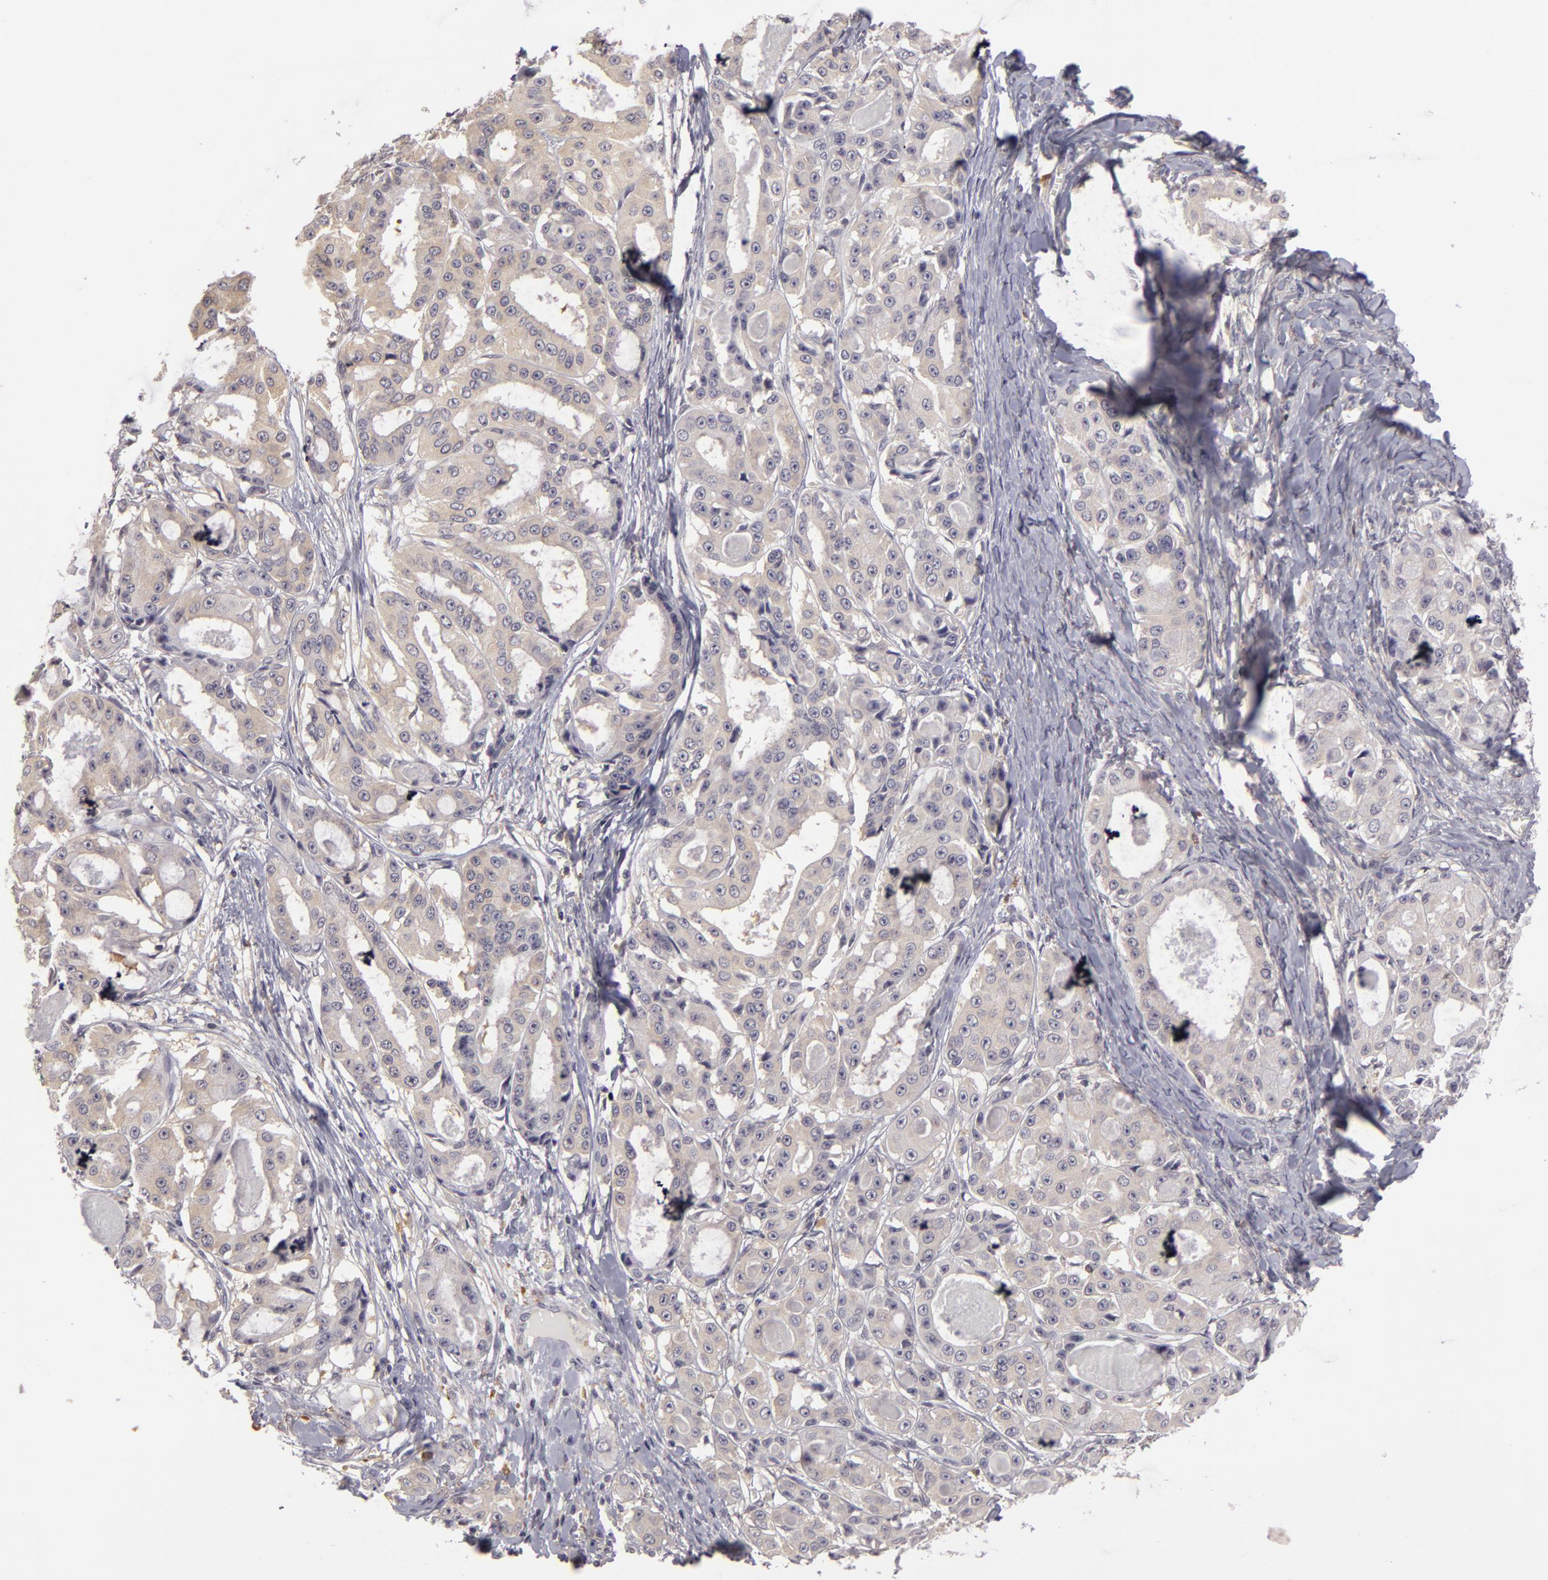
{"staining": {"intensity": "negative", "quantity": "none", "location": "none"}, "tissue": "ovarian cancer", "cell_type": "Tumor cells", "image_type": "cancer", "snomed": [{"axis": "morphology", "description": "Carcinoma, endometroid"}, {"axis": "topography", "description": "Ovary"}], "caption": "A high-resolution image shows immunohistochemistry staining of endometroid carcinoma (ovarian), which exhibits no significant positivity in tumor cells.", "gene": "GNPDA1", "patient": {"sex": "female", "age": 61}}